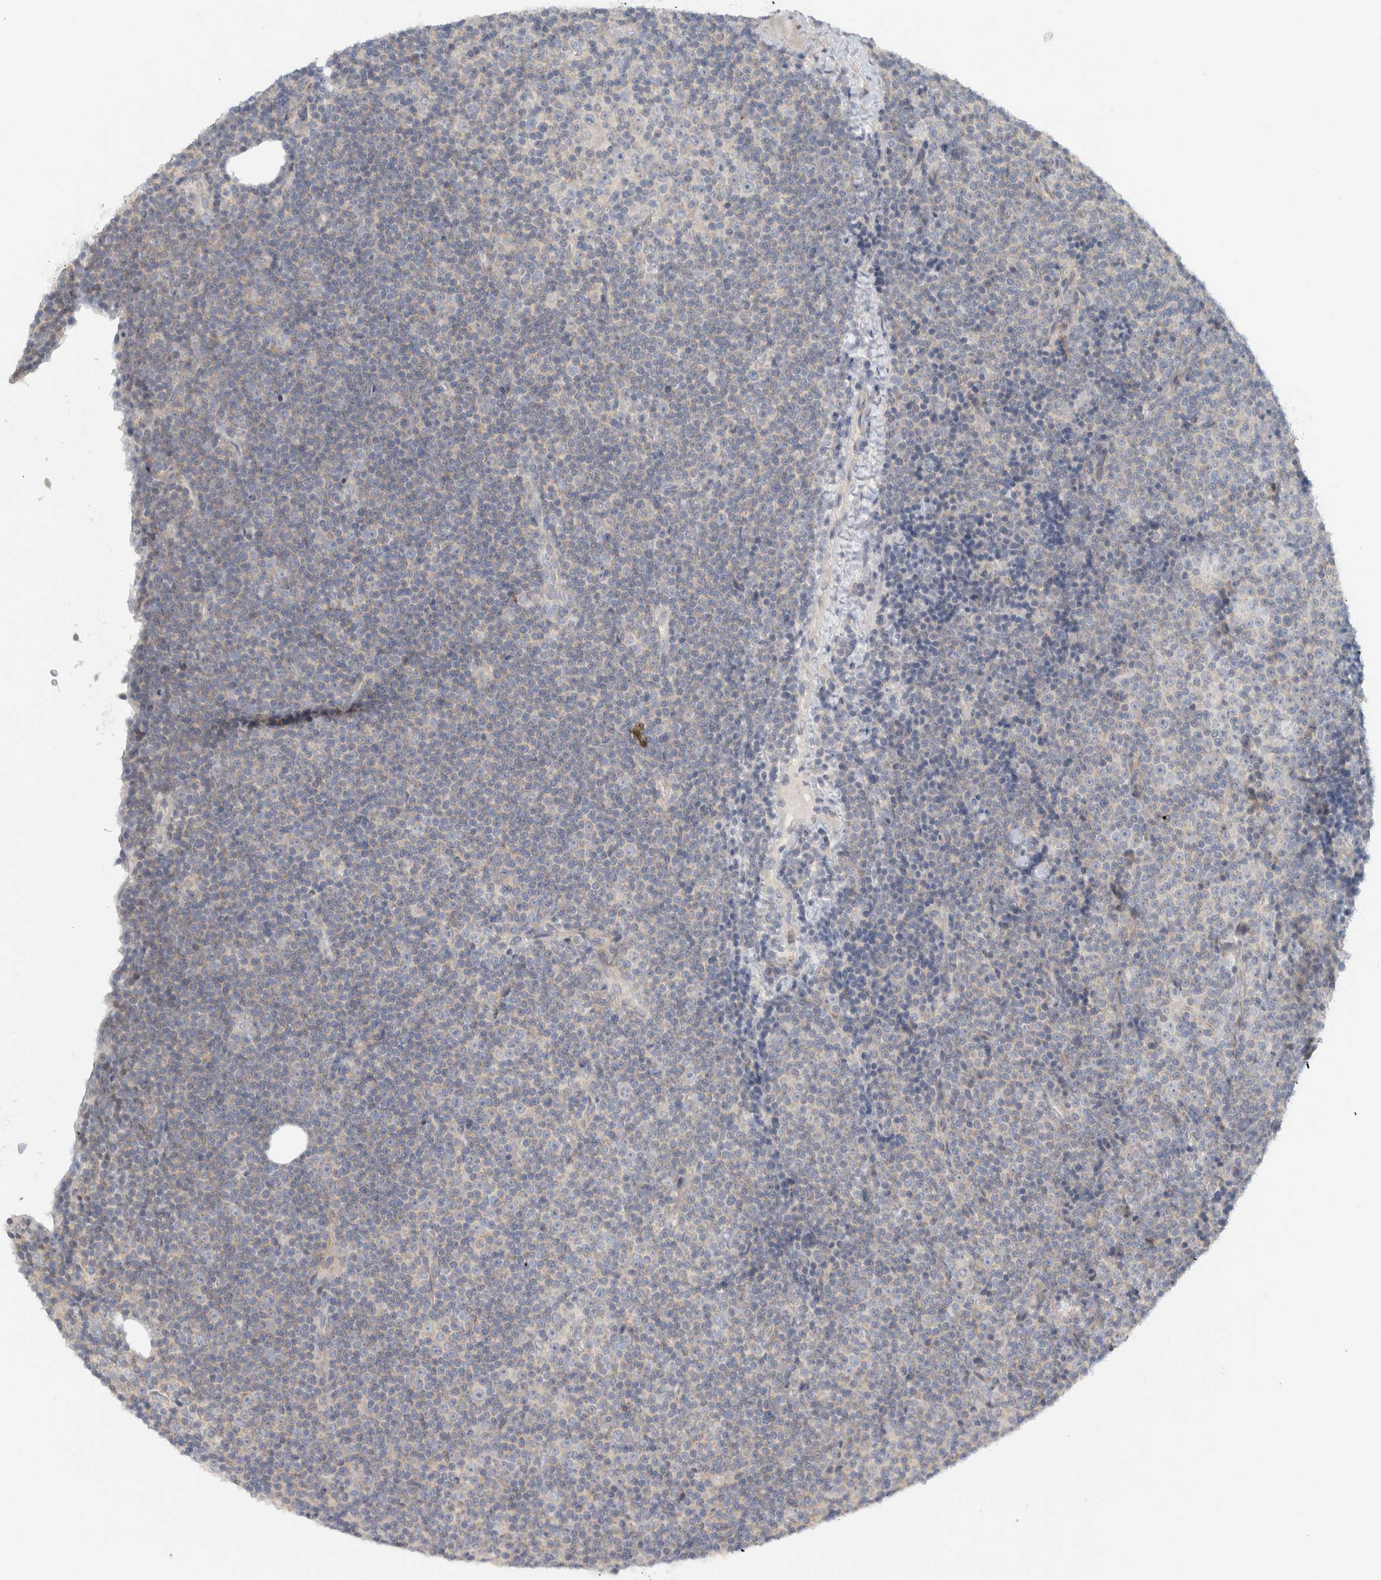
{"staining": {"intensity": "negative", "quantity": "none", "location": "none"}, "tissue": "lymphoma", "cell_type": "Tumor cells", "image_type": "cancer", "snomed": [{"axis": "morphology", "description": "Malignant lymphoma, non-Hodgkin's type, Low grade"}, {"axis": "topography", "description": "Lymph node"}], "caption": "Tumor cells are negative for brown protein staining in lymphoma.", "gene": "HGS", "patient": {"sex": "female", "age": 67}}